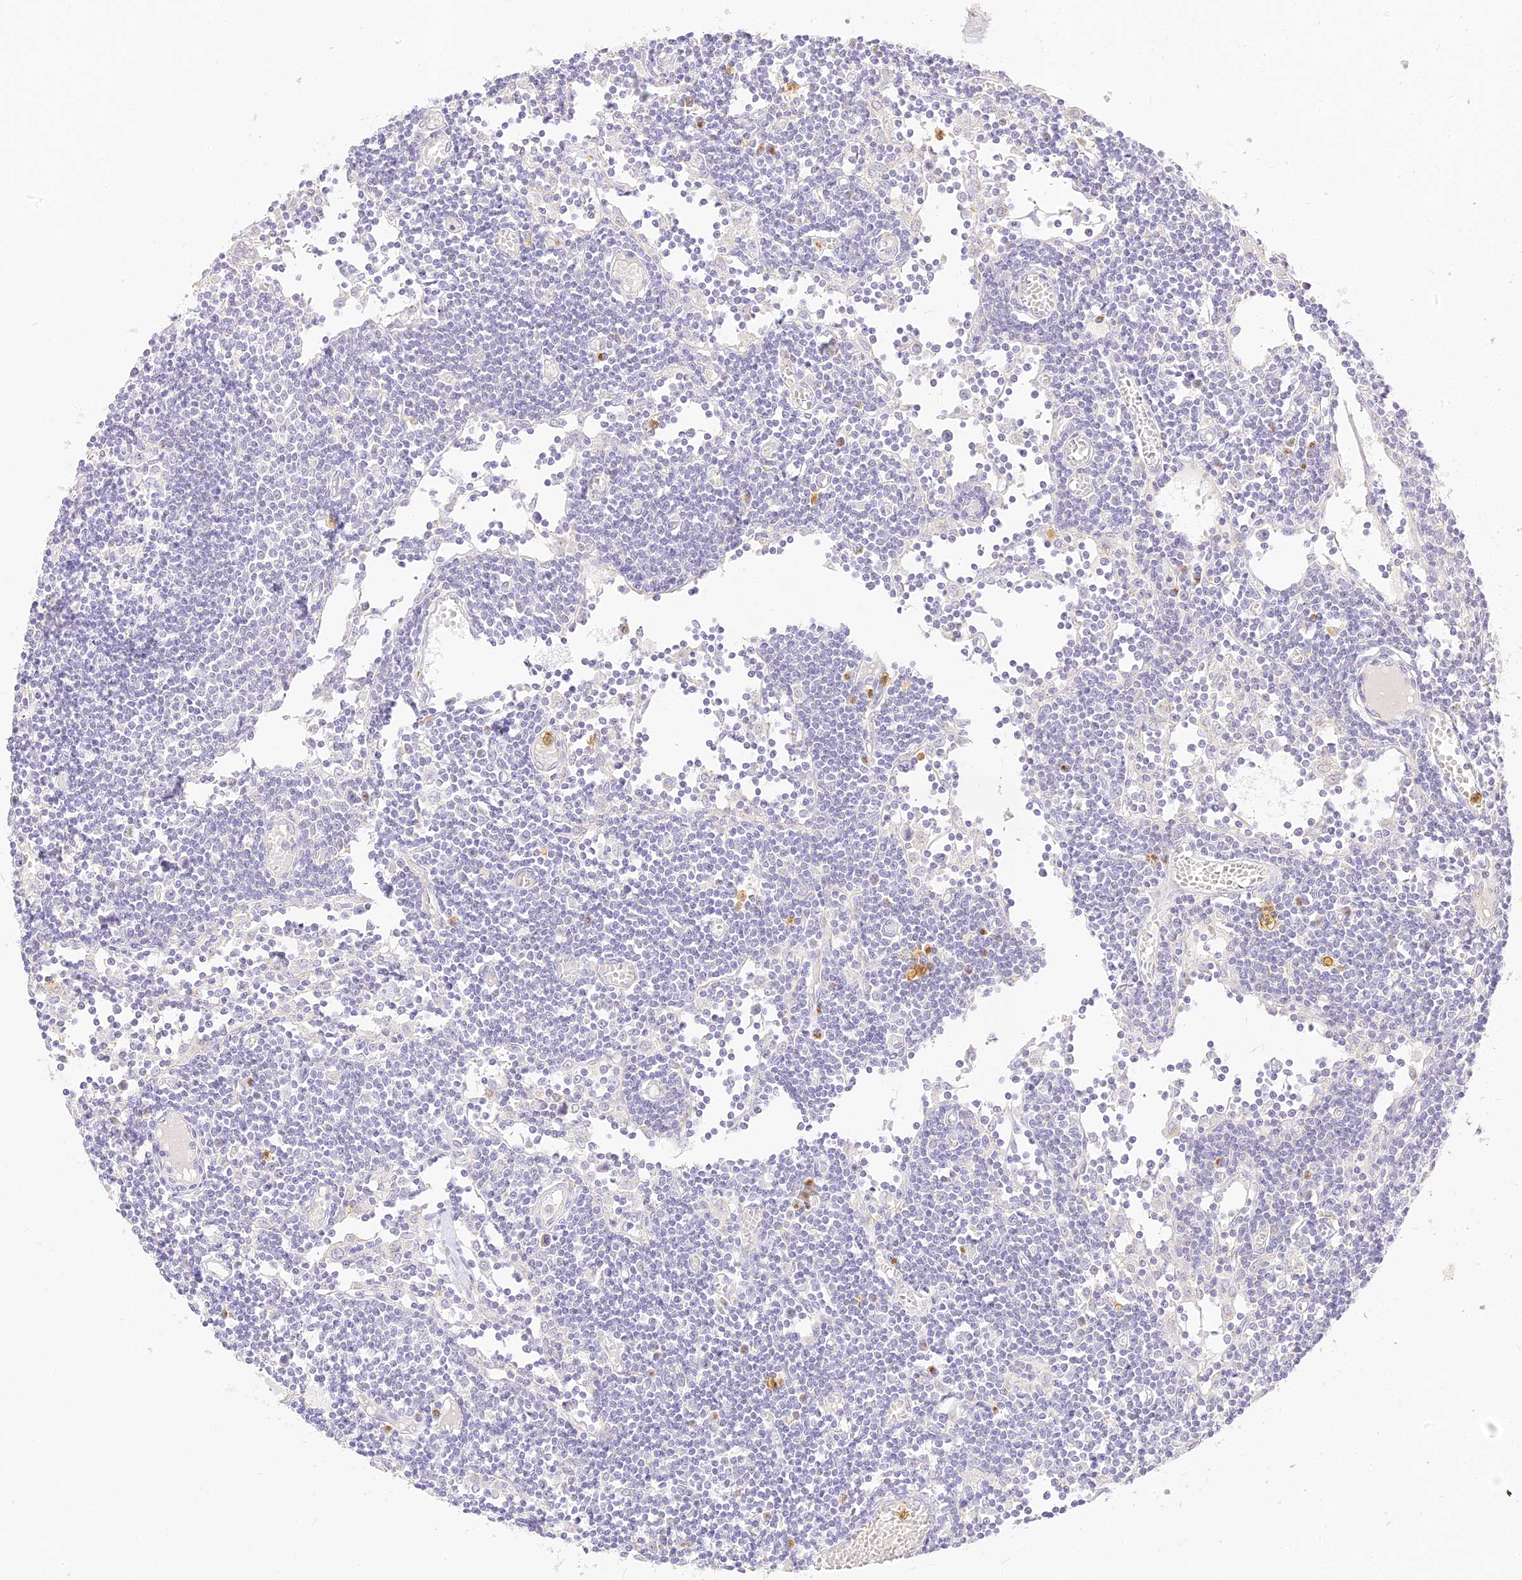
{"staining": {"intensity": "negative", "quantity": "none", "location": "none"}, "tissue": "lymph node", "cell_type": "Germinal center cells", "image_type": "normal", "snomed": [{"axis": "morphology", "description": "Normal tissue, NOS"}, {"axis": "topography", "description": "Lymph node"}], "caption": "Germinal center cells show no significant protein expression in normal lymph node. (DAB IHC visualized using brightfield microscopy, high magnification).", "gene": "SEC13", "patient": {"sex": "female", "age": 11}}